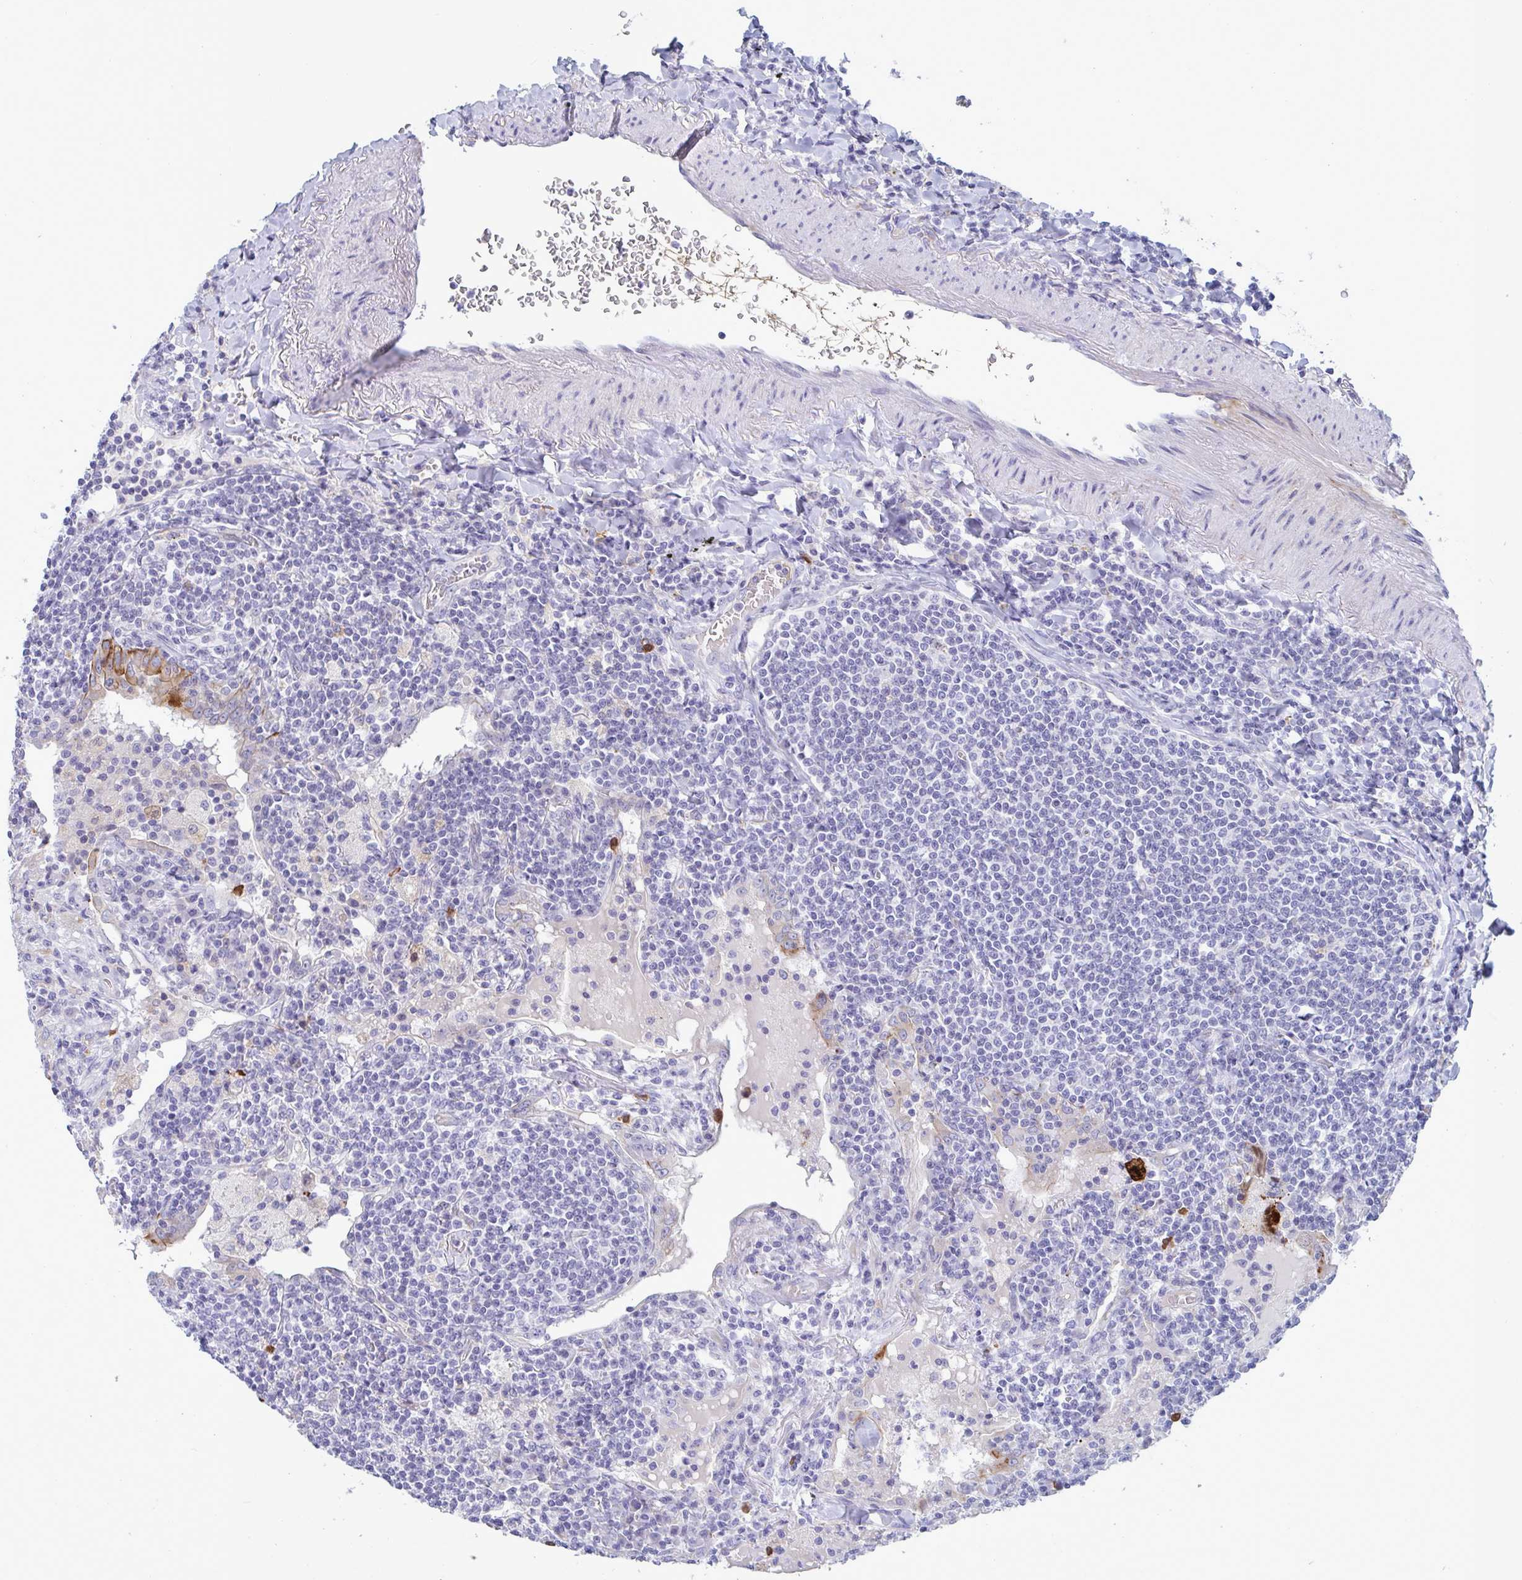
{"staining": {"intensity": "negative", "quantity": "none", "location": "none"}, "tissue": "lymphoma", "cell_type": "Tumor cells", "image_type": "cancer", "snomed": [{"axis": "morphology", "description": "Malignant lymphoma, non-Hodgkin's type, Low grade"}, {"axis": "topography", "description": "Lung"}], "caption": "Tumor cells show no significant protein expression in low-grade malignant lymphoma, non-Hodgkin's type. (DAB immunohistochemistry (IHC), high magnification).", "gene": "TAS2R38", "patient": {"sex": "female", "age": 71}}